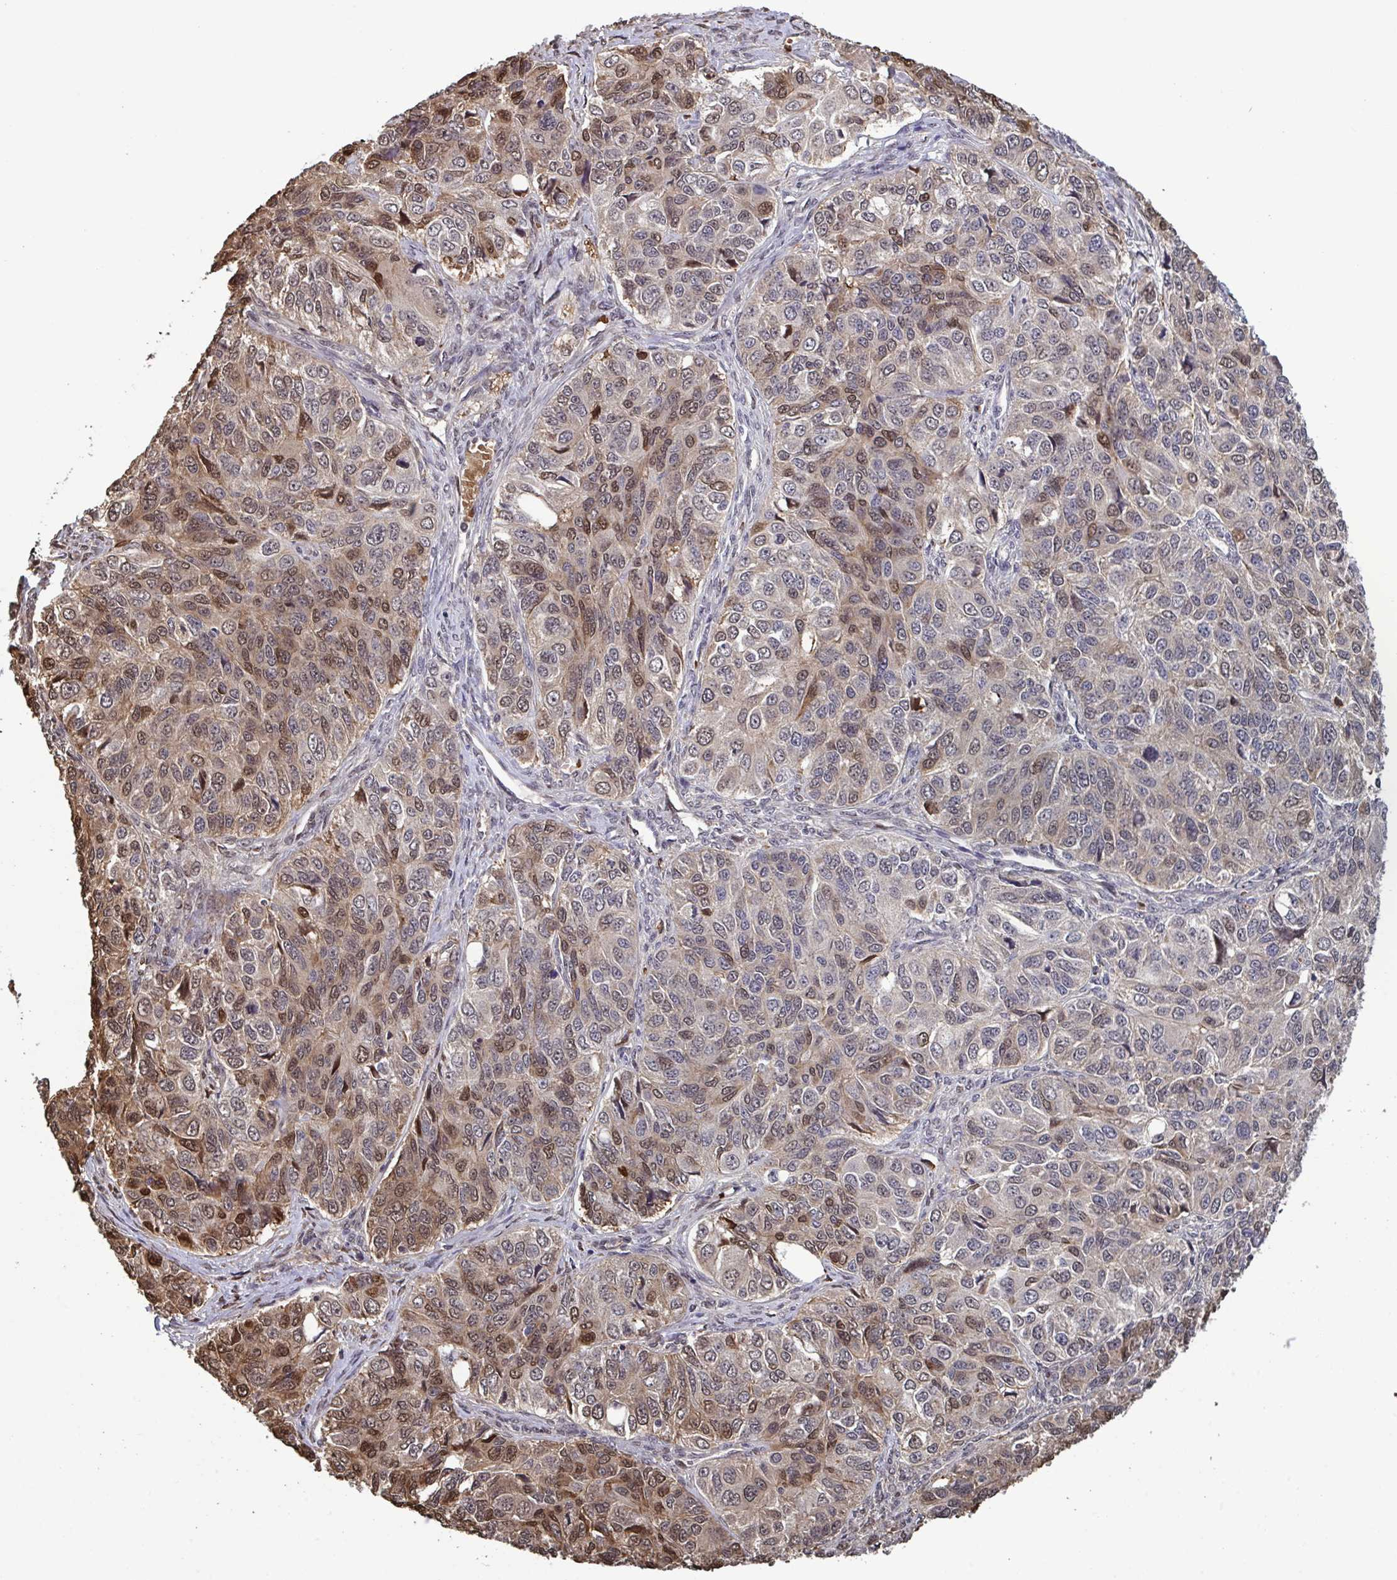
{"staining": {"intensity": "moderate", "quantity": ">75%", "location": "cytoplasmic/membranous,nuclear"}, "tissue": "ovarian cancer", "cell_type": "Tumor cells", "image_type": "cancer", "snomed": [{"axis": "morphology", "description": "Carcinoma, endometroid"}, {"axis": "topography", "description": "Ovary"}], "caption": "Moderate cytoplasmic/membranous and nuclear positivity for a protein is identified in about >75% of tumor cells of ovarian cancer (endometroid carcinoma) using immunohistochemistry.", "gene": "PELI2", "patient": {"sex": "female", "age": 51}}